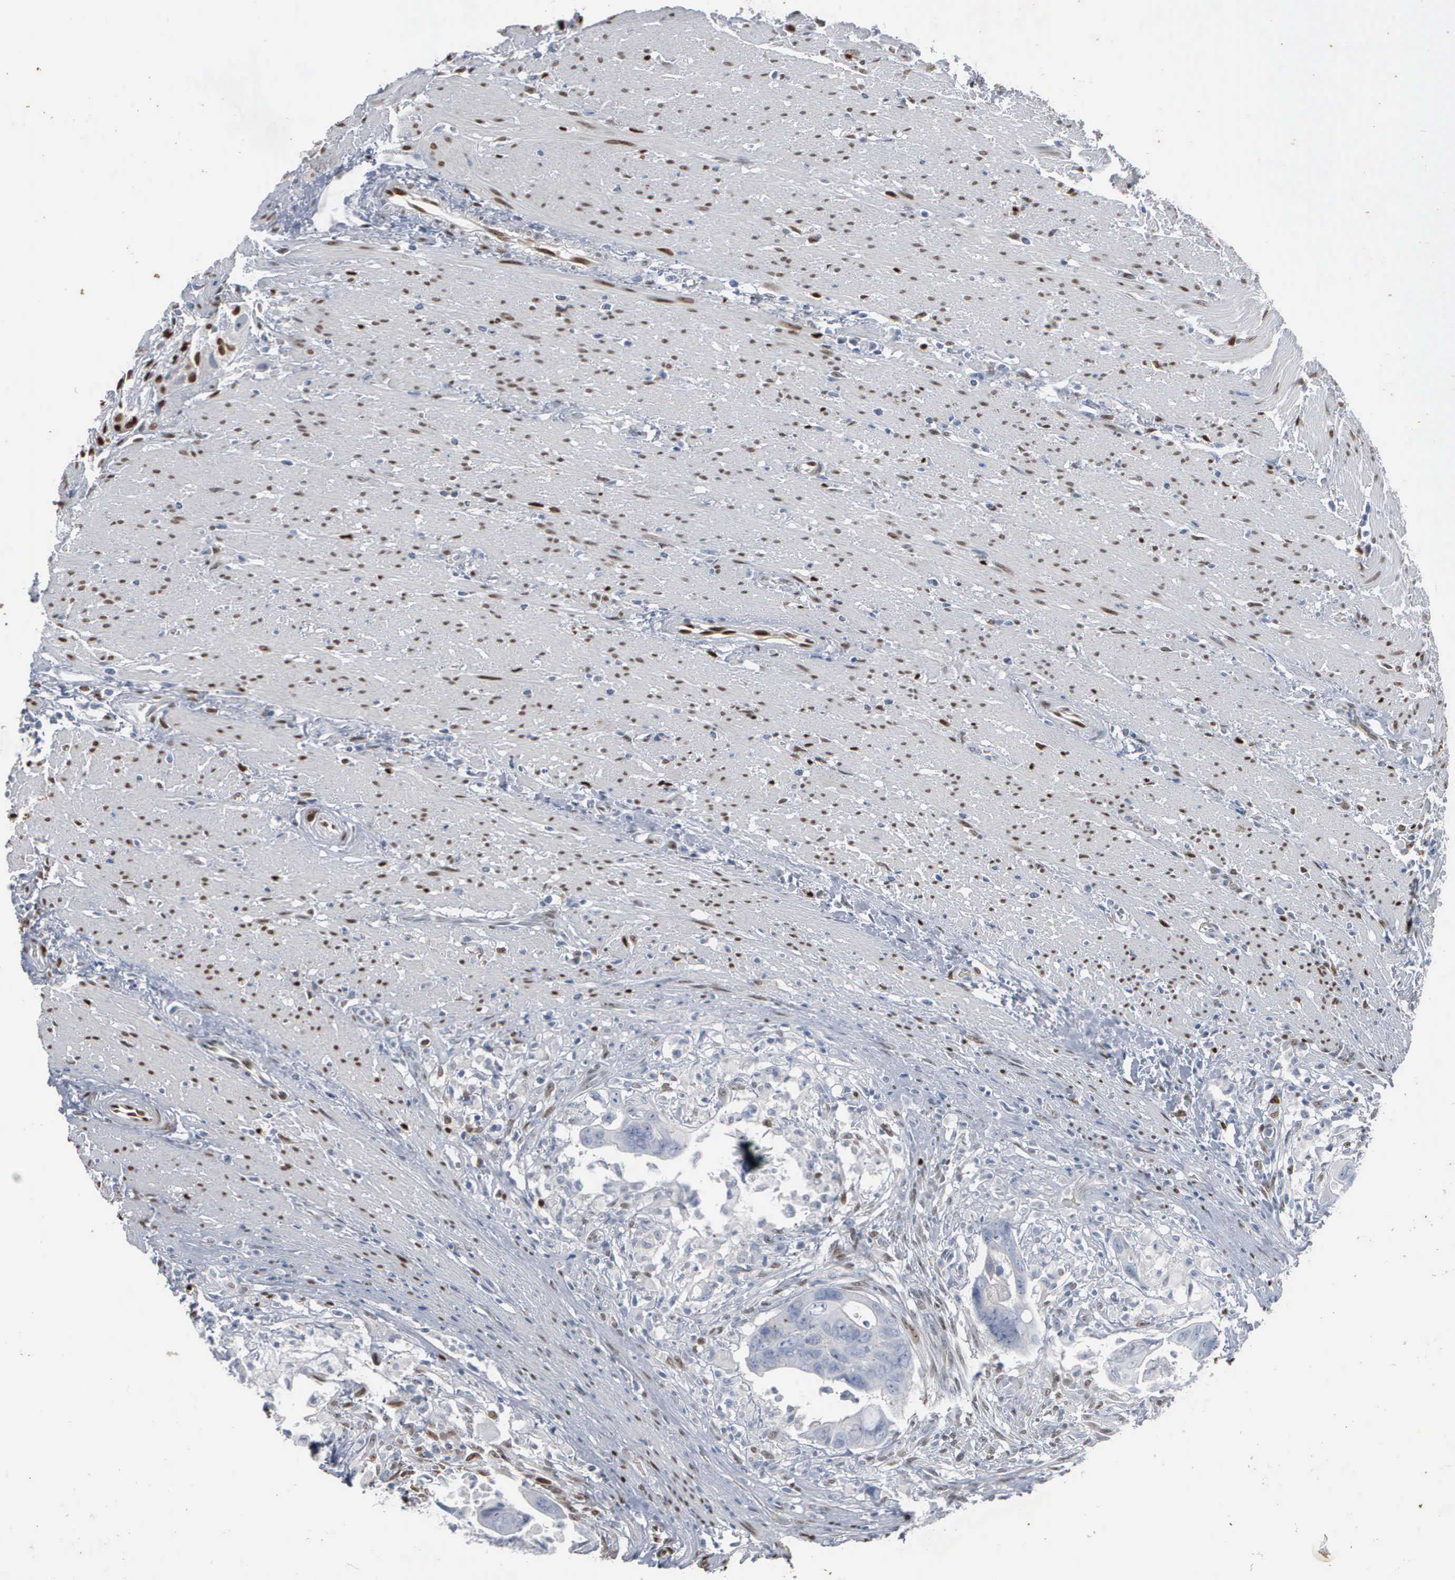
{"staining": {"intensity": "negative", "quantity": "none", "location": "none"}, "tissue": "colorectal cancer", "cell_type": "Tumor cells", "image_type": "cancer", "snomed": [{"axis": "morphology", "description": "Adenocarcinoma, NOS"}, {"axis": "topography", "description": "Rectum"}], "caption": "DAB immunohistochemical staining of human colorectal cancer (adenocarcinoma) reveals no significant expression in tumor cells.", "gene": "FGF2", "patient": {"sex": "male", "age": 53}}